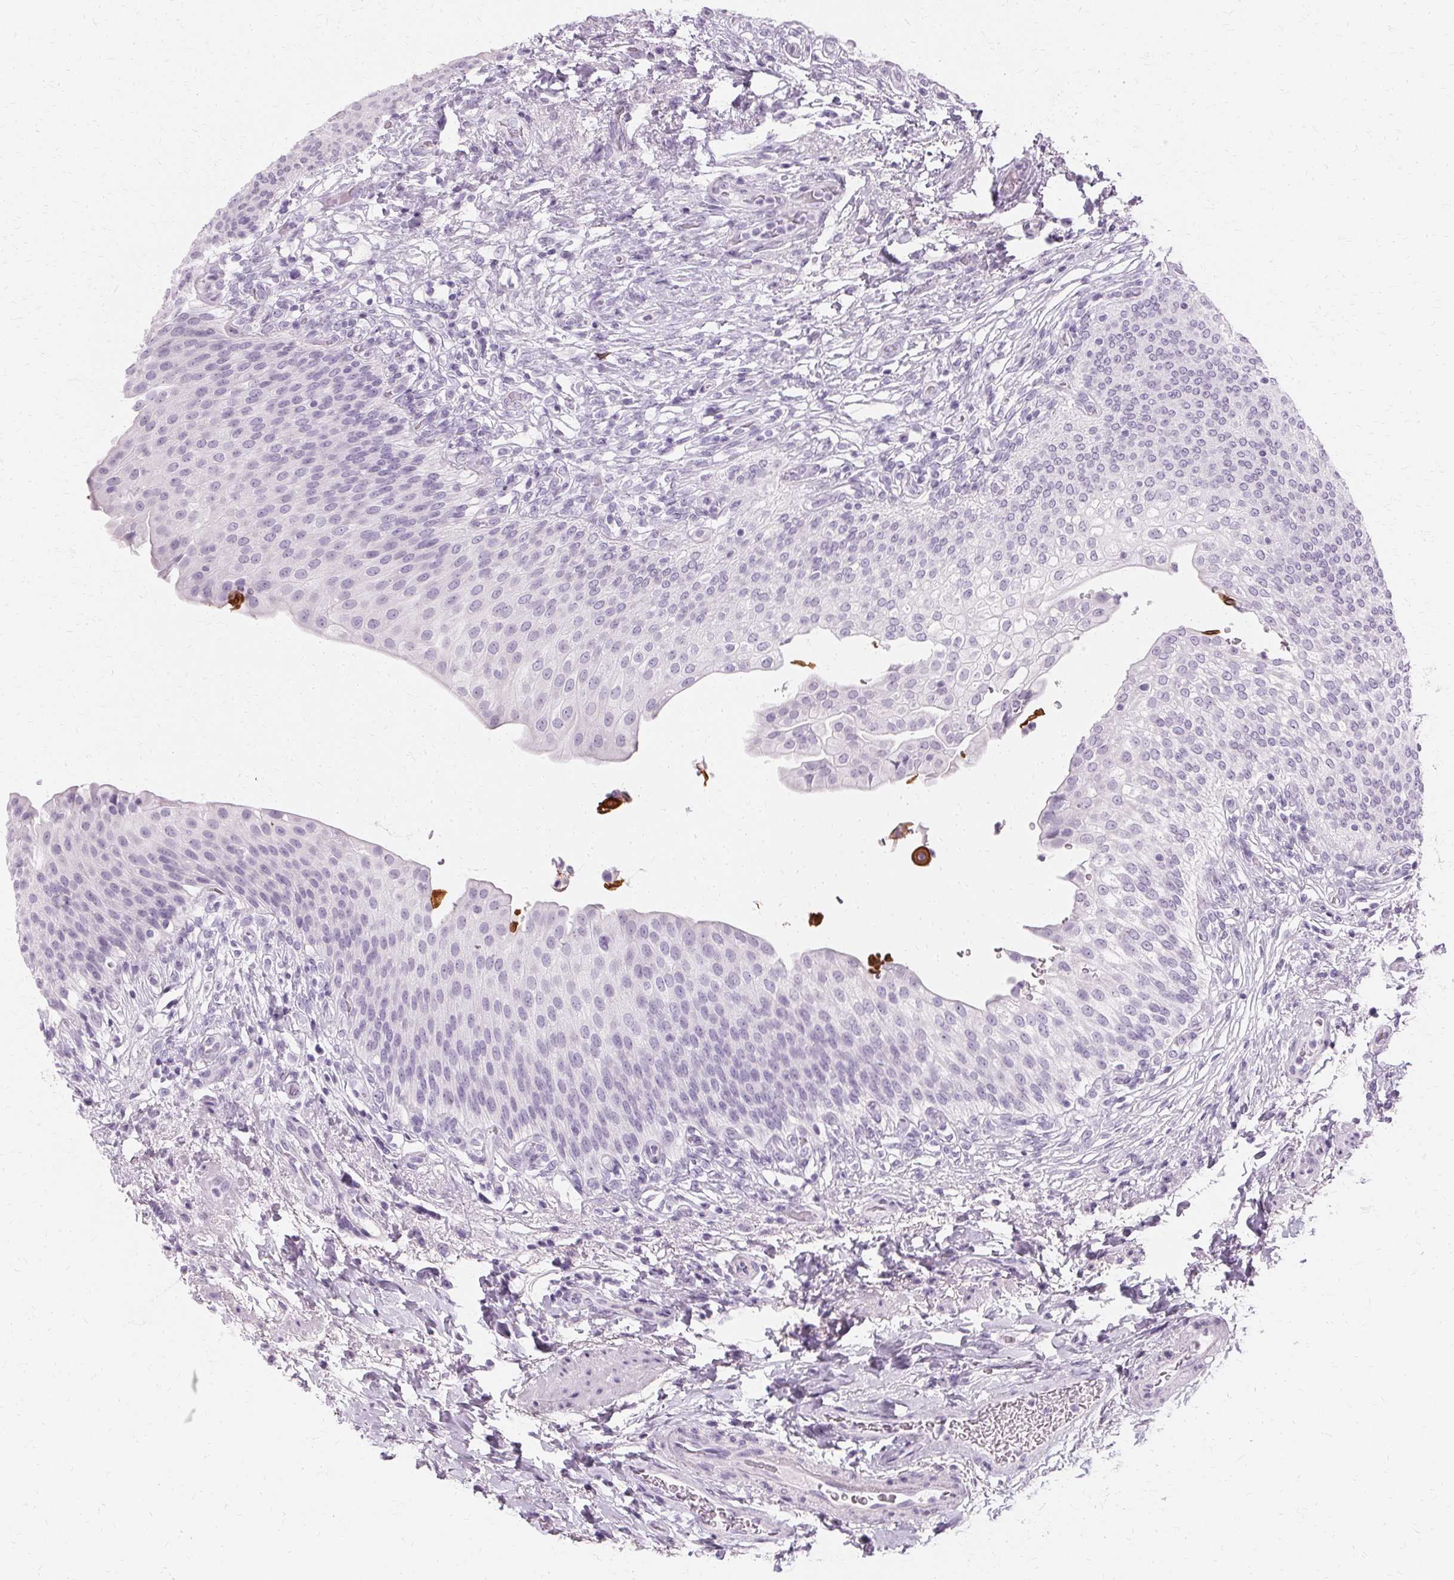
{"staining": {"intensity": "negative", "quantity": "none", "location": "none"}, "tissue": "urinary bladder", "cell_type": "Urothelial cells", "image_type": "normal", "snomed": [{"axis": "morphology", "description": "Normal tissue, NOS"}, {"axis": "topography", "description": "Urinary bladder"}, {"axis": "topography", "description": "Peripheral nerve tissue"}], "caption": "The micrograph exhibits no significant expression in urothelial cells of urinary bladder.", "gene": "KRT6A", "patient": {"sex": "female", "age": 60}}